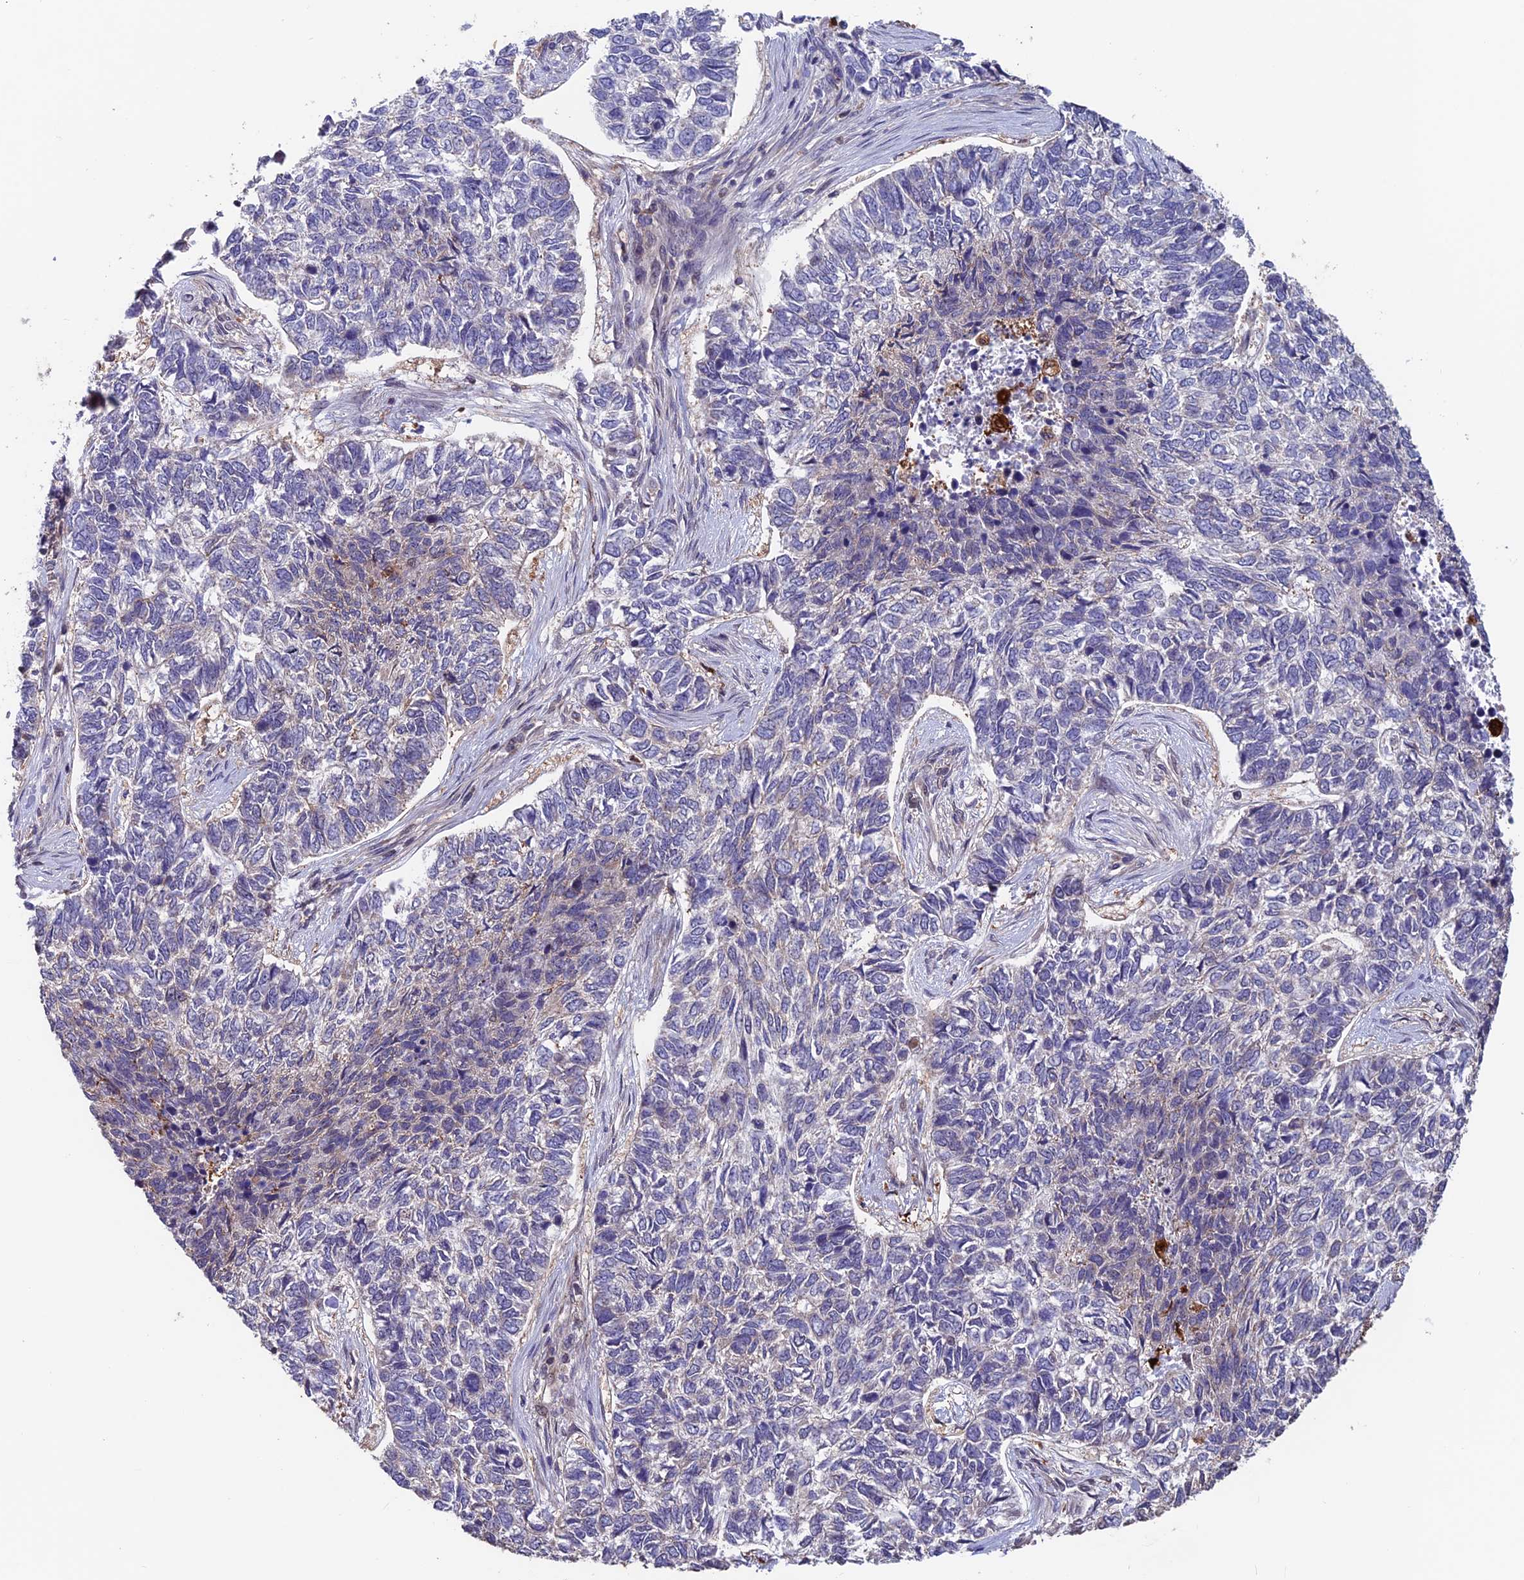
{"staining": {"intensity": "negative", "quantity": "none", "location": "none"}, "tissue": "skin cancer", "cell_type": "Tumor cells", "image_type": "cancer", "snomed": [{"axis": "morphology", "description": "Basal cell carcinoma"}, {"axis": "topography", "description": "Skin"}], "caption": "This is an IHC photomicrograph of skin cancer. There is no expression in tumor cells.", "gene": "MAST2", "patient": {"sex": "female", "age": 65}}